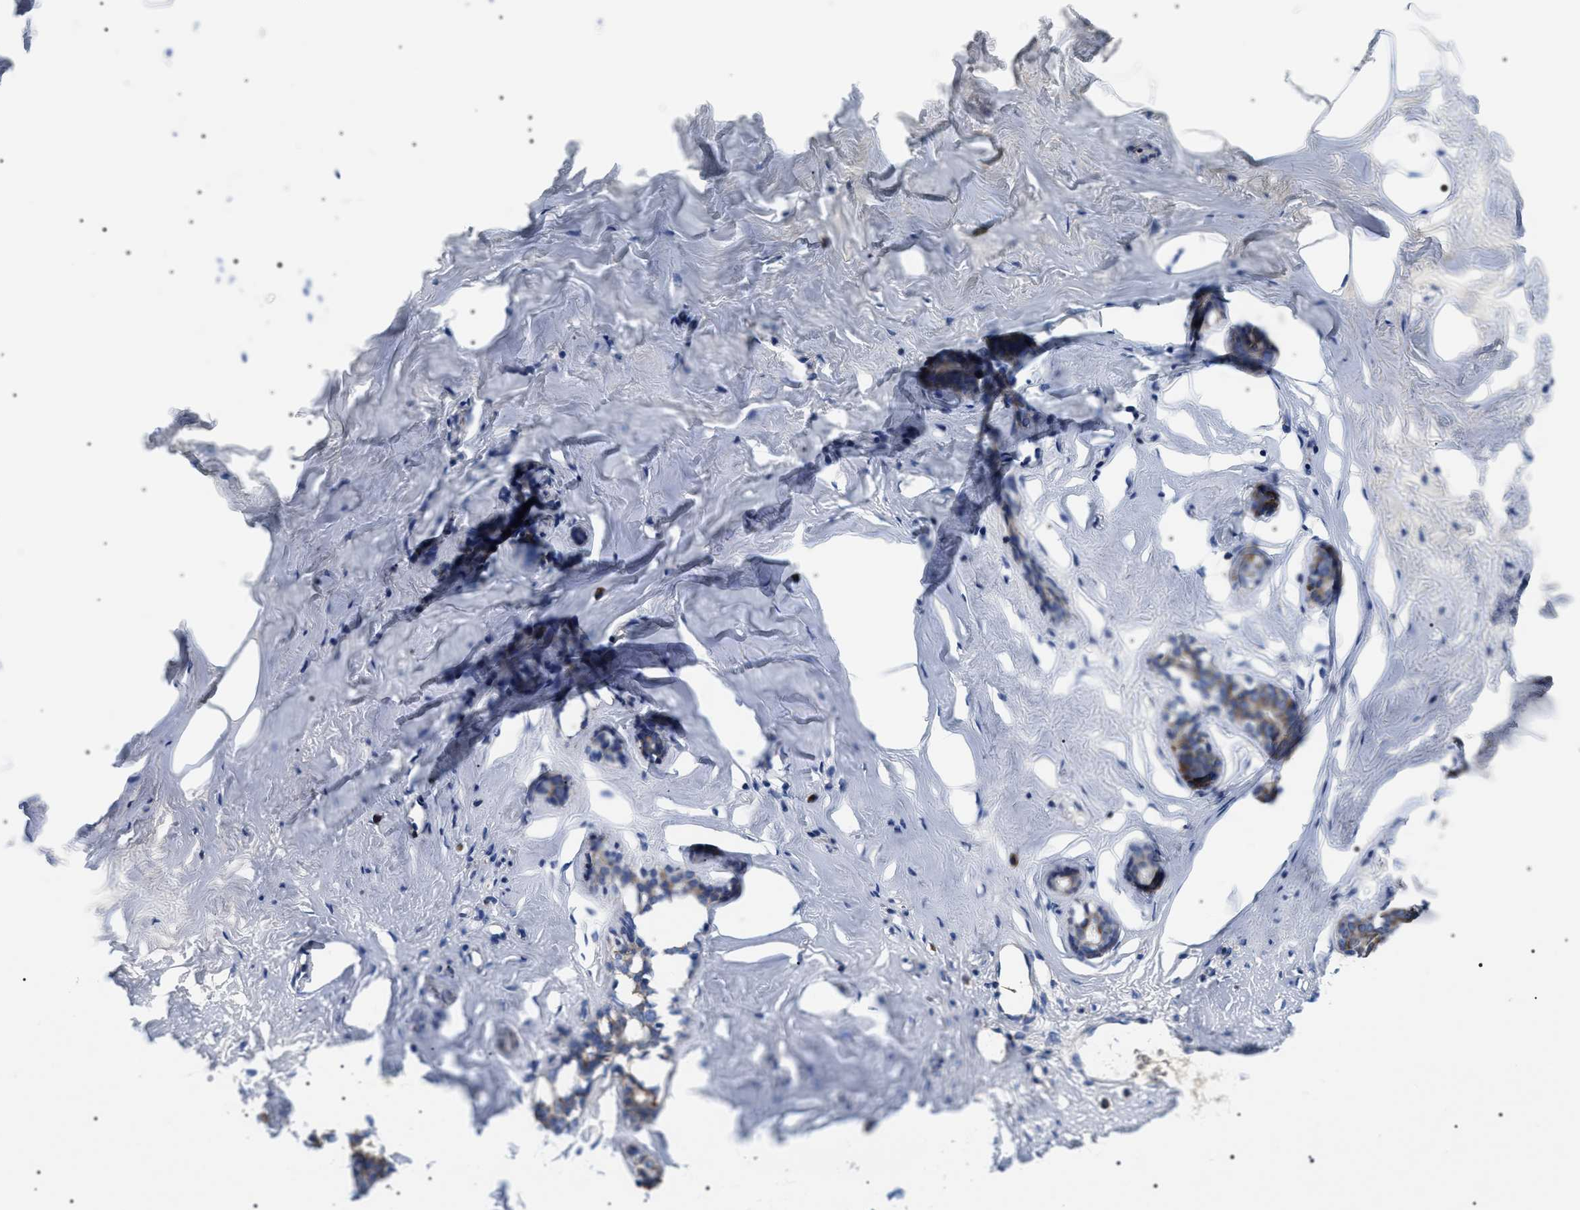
{"staining": {"intensity": "weak", "quantity": ">75%", "location": "cytoplasmic/membranous"}, "tissue": "adipose tissue", "cell_type": "Adipocytes", "image_type": "normal", "snomed": [{"axis": "morphology", "description": "Normal tissue, NOS"}, {"axis": "morphology", "description": "Fibrosis, NOS"}, {"axis": "topography", "description": "Breast"}, {"axis": "topography", "description": "Adipose tissue"}], "caption": "Immunohistochemistry (IHC) of benign human adipose tissue demonstrates low levels of weak cytoplasmic/membranous positivity in approximately >75% of adipocytes. The staining was performed using DAB (3,3'-diaminobenzidine), with brown indicating positive protein expression. Nuclei are stained blue with hematoxylin.", "gene": "OXSM", "patient": {"sex": "female", "age": 39}}